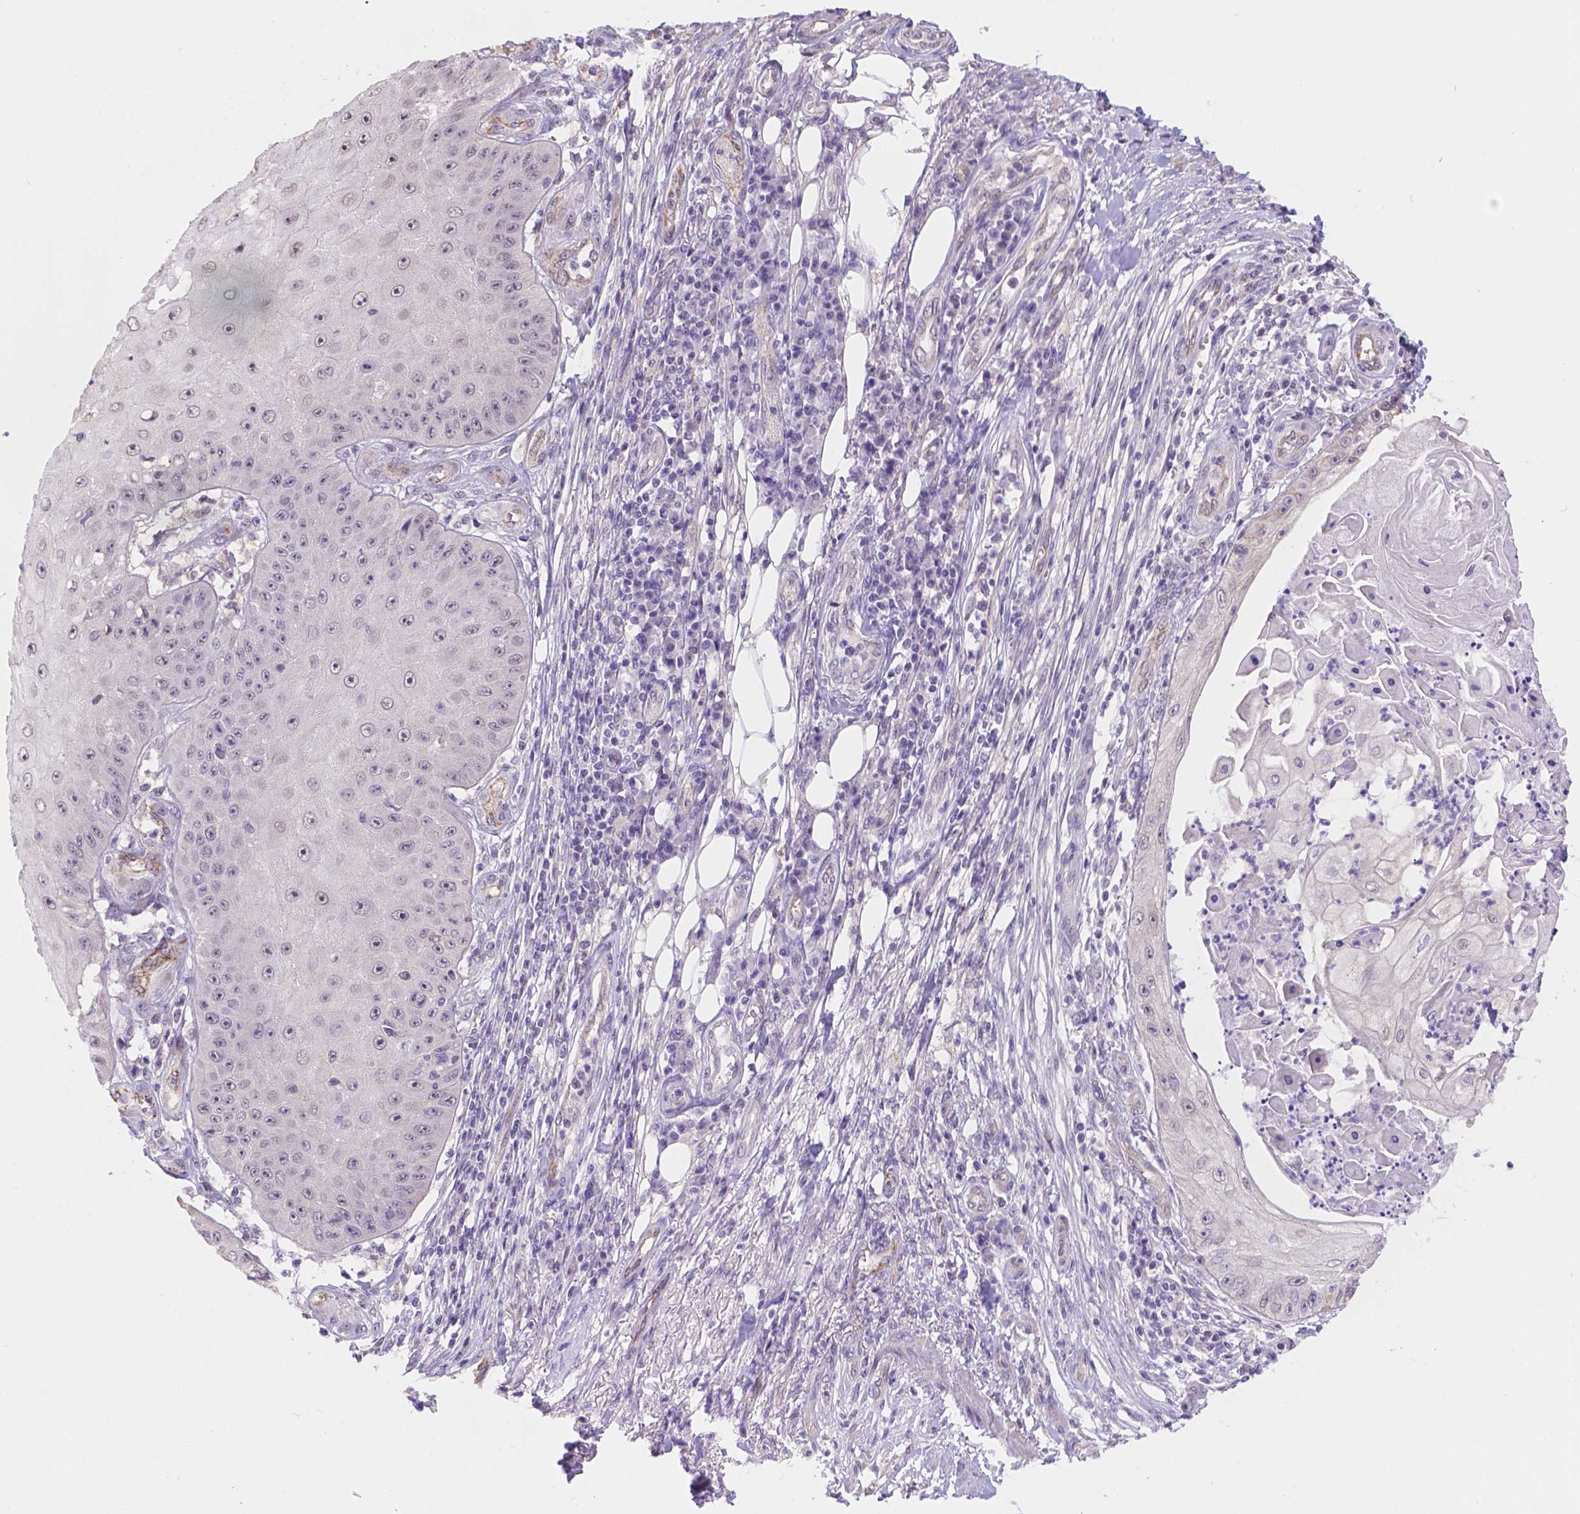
{"staining": {"intensity": "negative", "quantity": "none", "location": "none"}, "tissue": "skin cancer", "cell_type": "Tumor cells", "image_type": "cancer", "snomed": [{"axis": "morphology", "description": "Squamous cell carcinoma, NOS"}, {"axis": "topography", "description": "Skin"}], "caption": "Immunohistochemical staining of human skin cancer (squamous cell carcinoma) exhibits no significant positivity in tumor cells.", "gene": "NXPE2", "patient": {"sex": "male", "age": 70}}